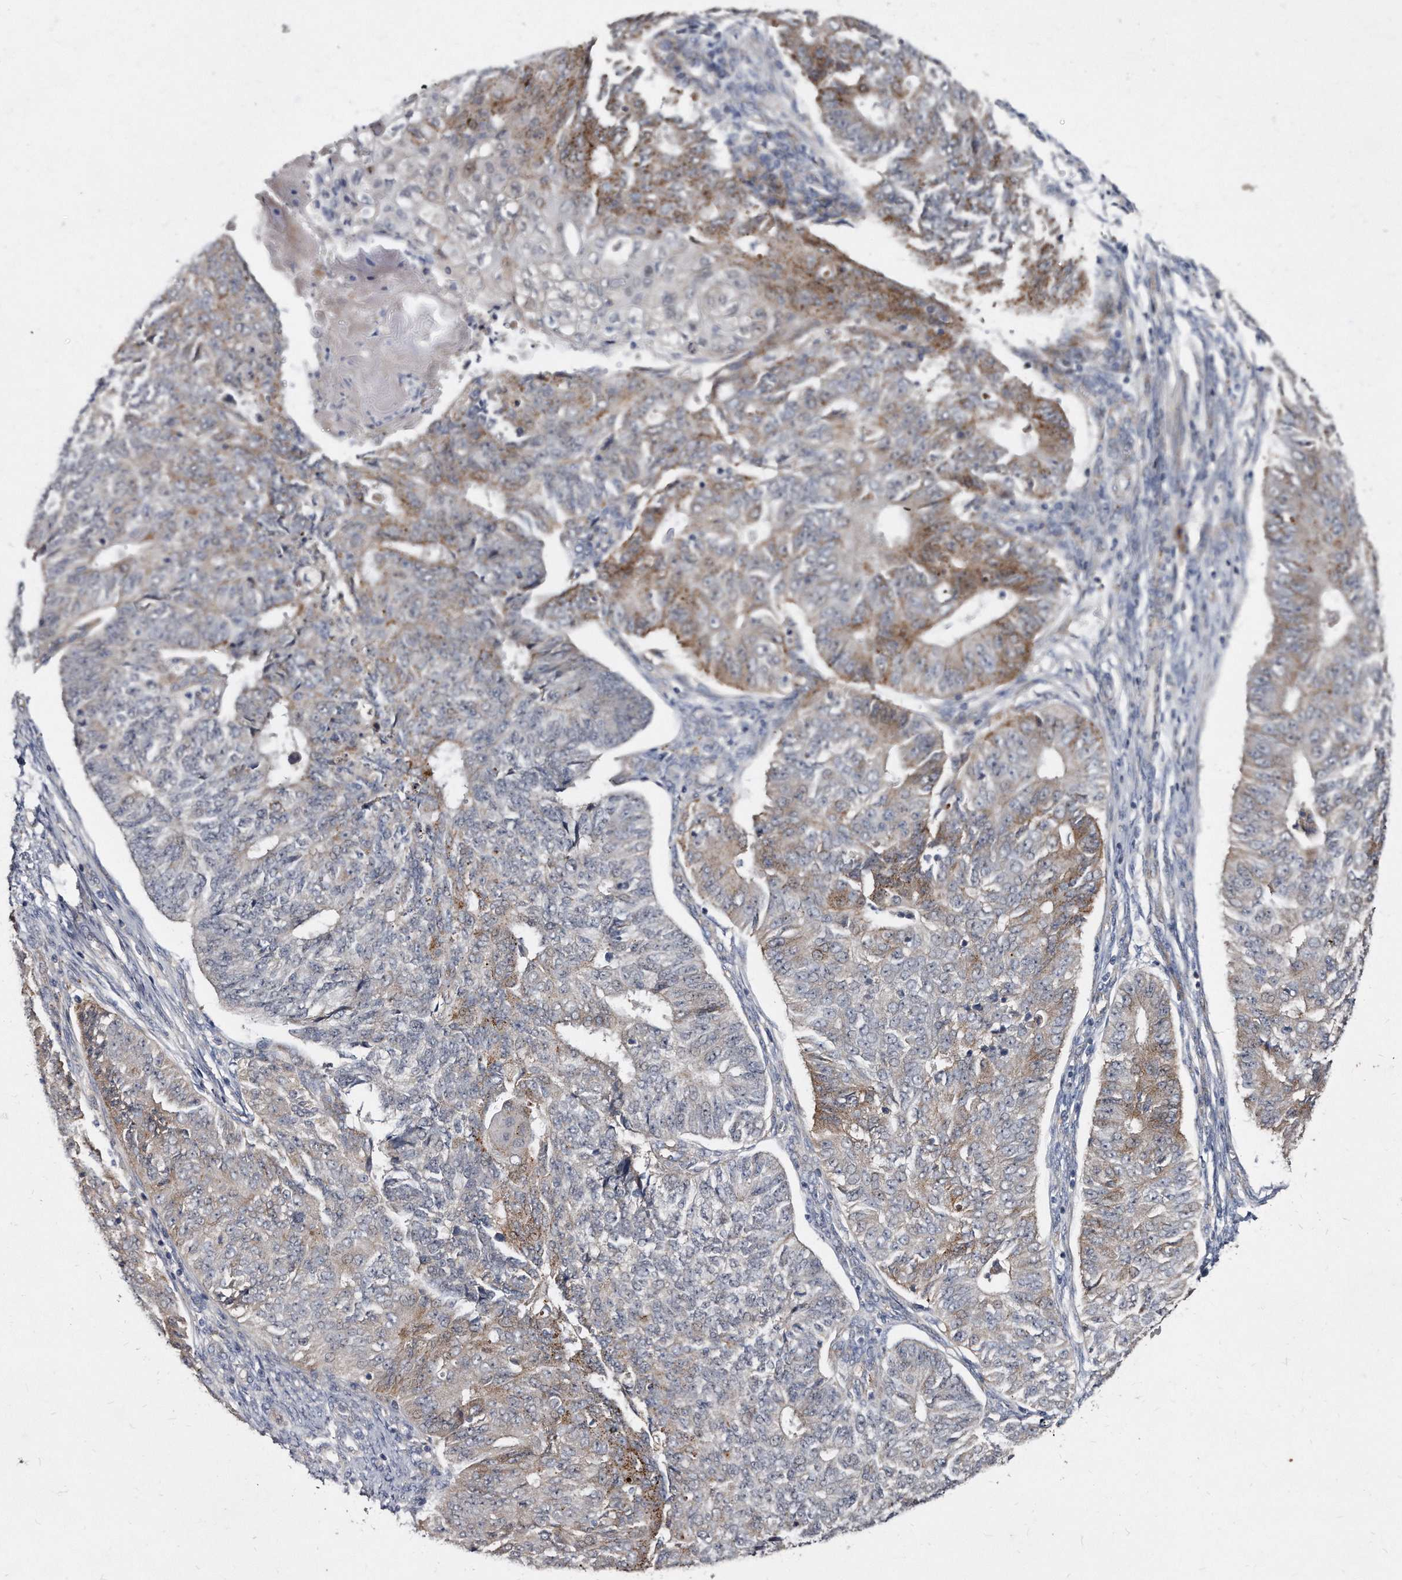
{"staining": {"intensity": "moderate", "quantity": "<25%", "location": "cytoplasmic/membranous"}, "tissue": "endometrial cancer", "cell_type": "Tumor cells", "image_type": "cancer", "snomed": [{"axis": "morphology", "description": "Adenocarcinoma, NOS"}, {"axis": "topography", "description": "Endometrium"}], "caption": "Human endometrial adenocarcinoma stained for a protein (brown) exhibits moderate cytoplasmic/membranous positive expression in about <25% of tumor cells.", "gene": "KLHDC3", "patient": {"sex": "female", "age": 32}}